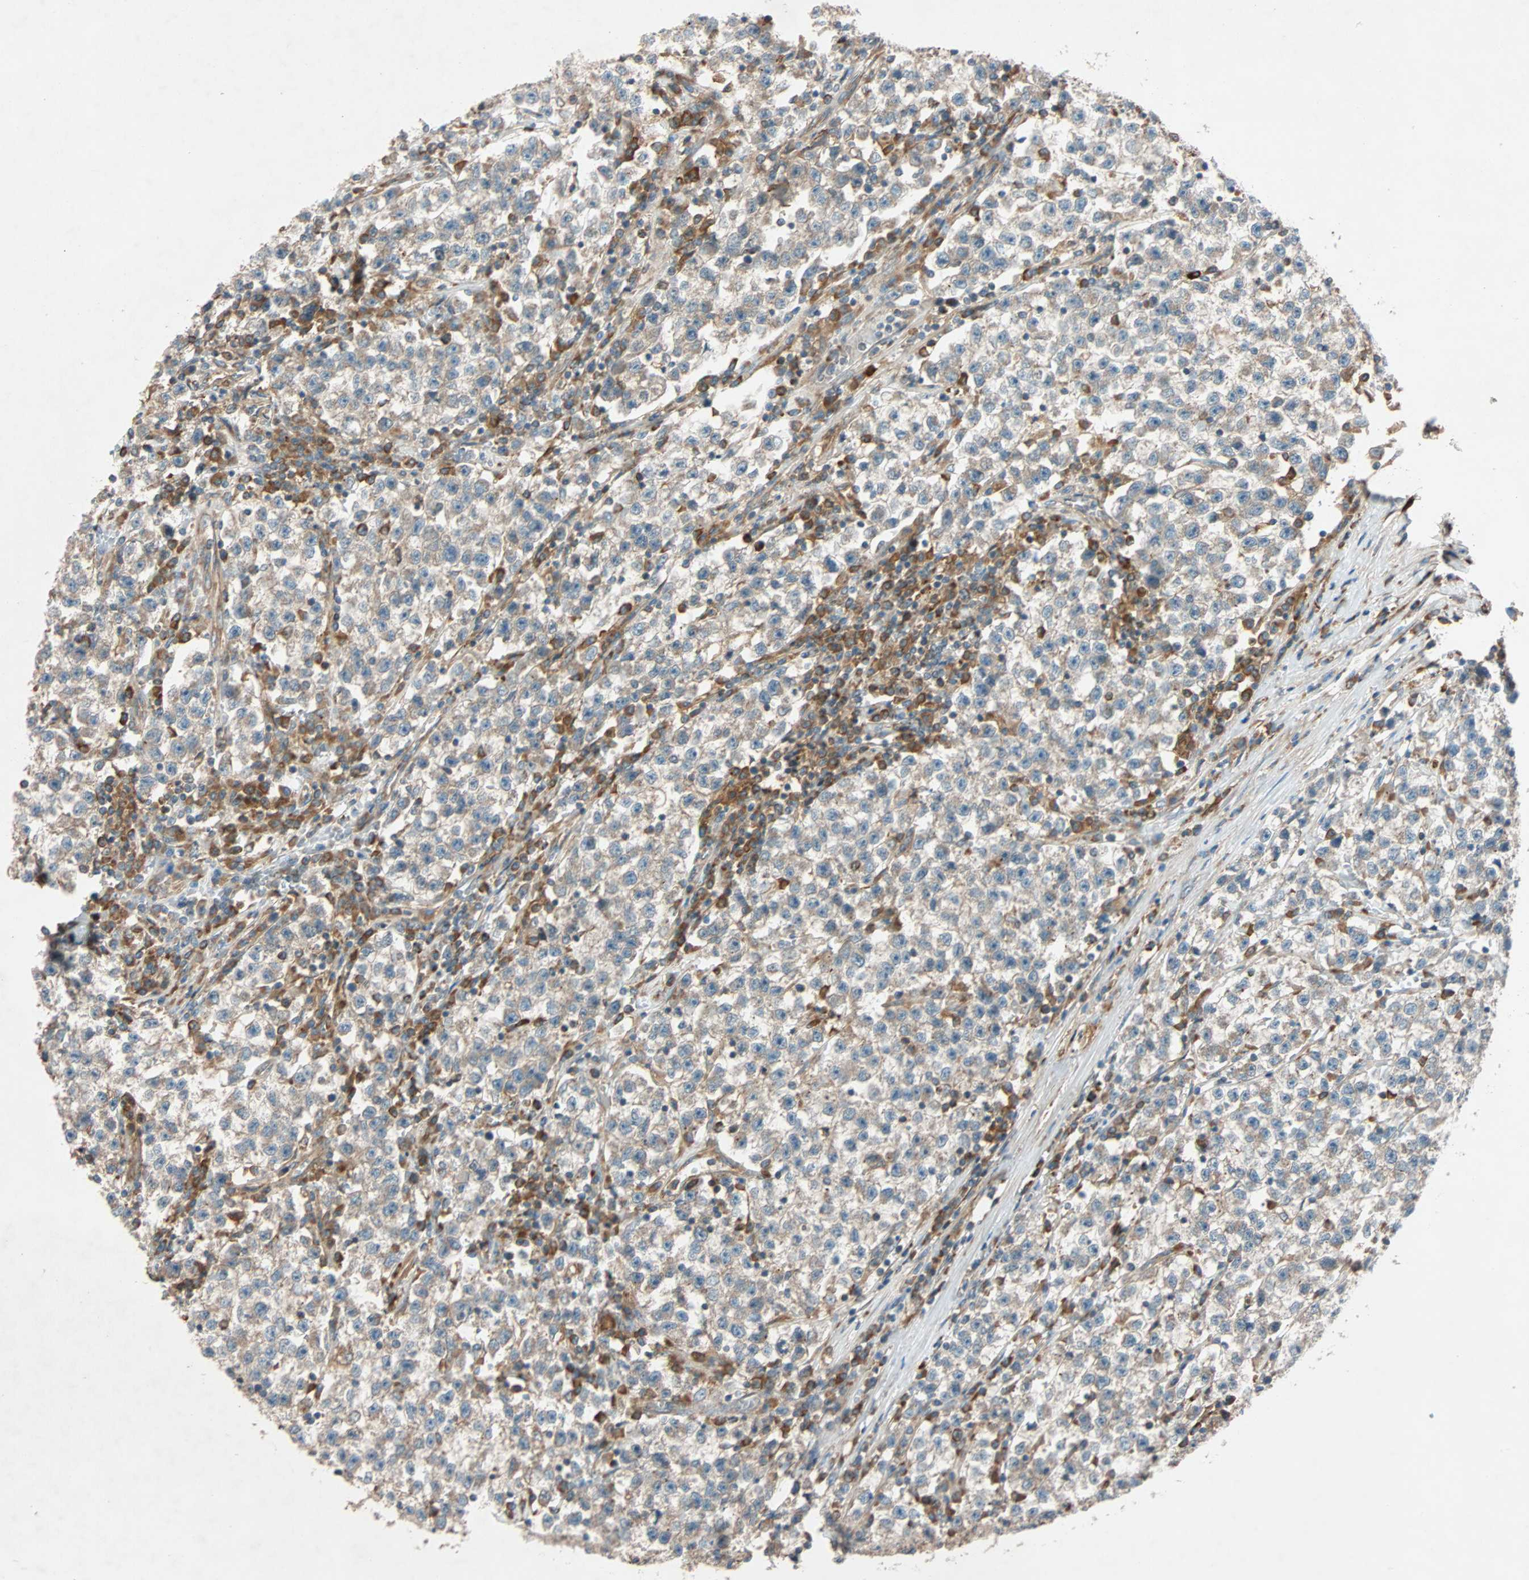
{"staining": {"intensity": "weak", "quantity": ">75%", "location": "cytoplasmic/membranous"}, "tissue": "testis cancer", "cell_type": "Tumor cells", "image_type": "cancer", "snomed": [{"axis": "morphology", "description": "Seminoma, NOS"}, {"axis": "topography", "description": "Testis"}], "caption": "Tumor cells reveal weak cytoplasmic/membranous positivity in approximately >75% of cells in testis cancer.", "gene": "PHYH", "patient": {"sex": "male", "age": 22}}